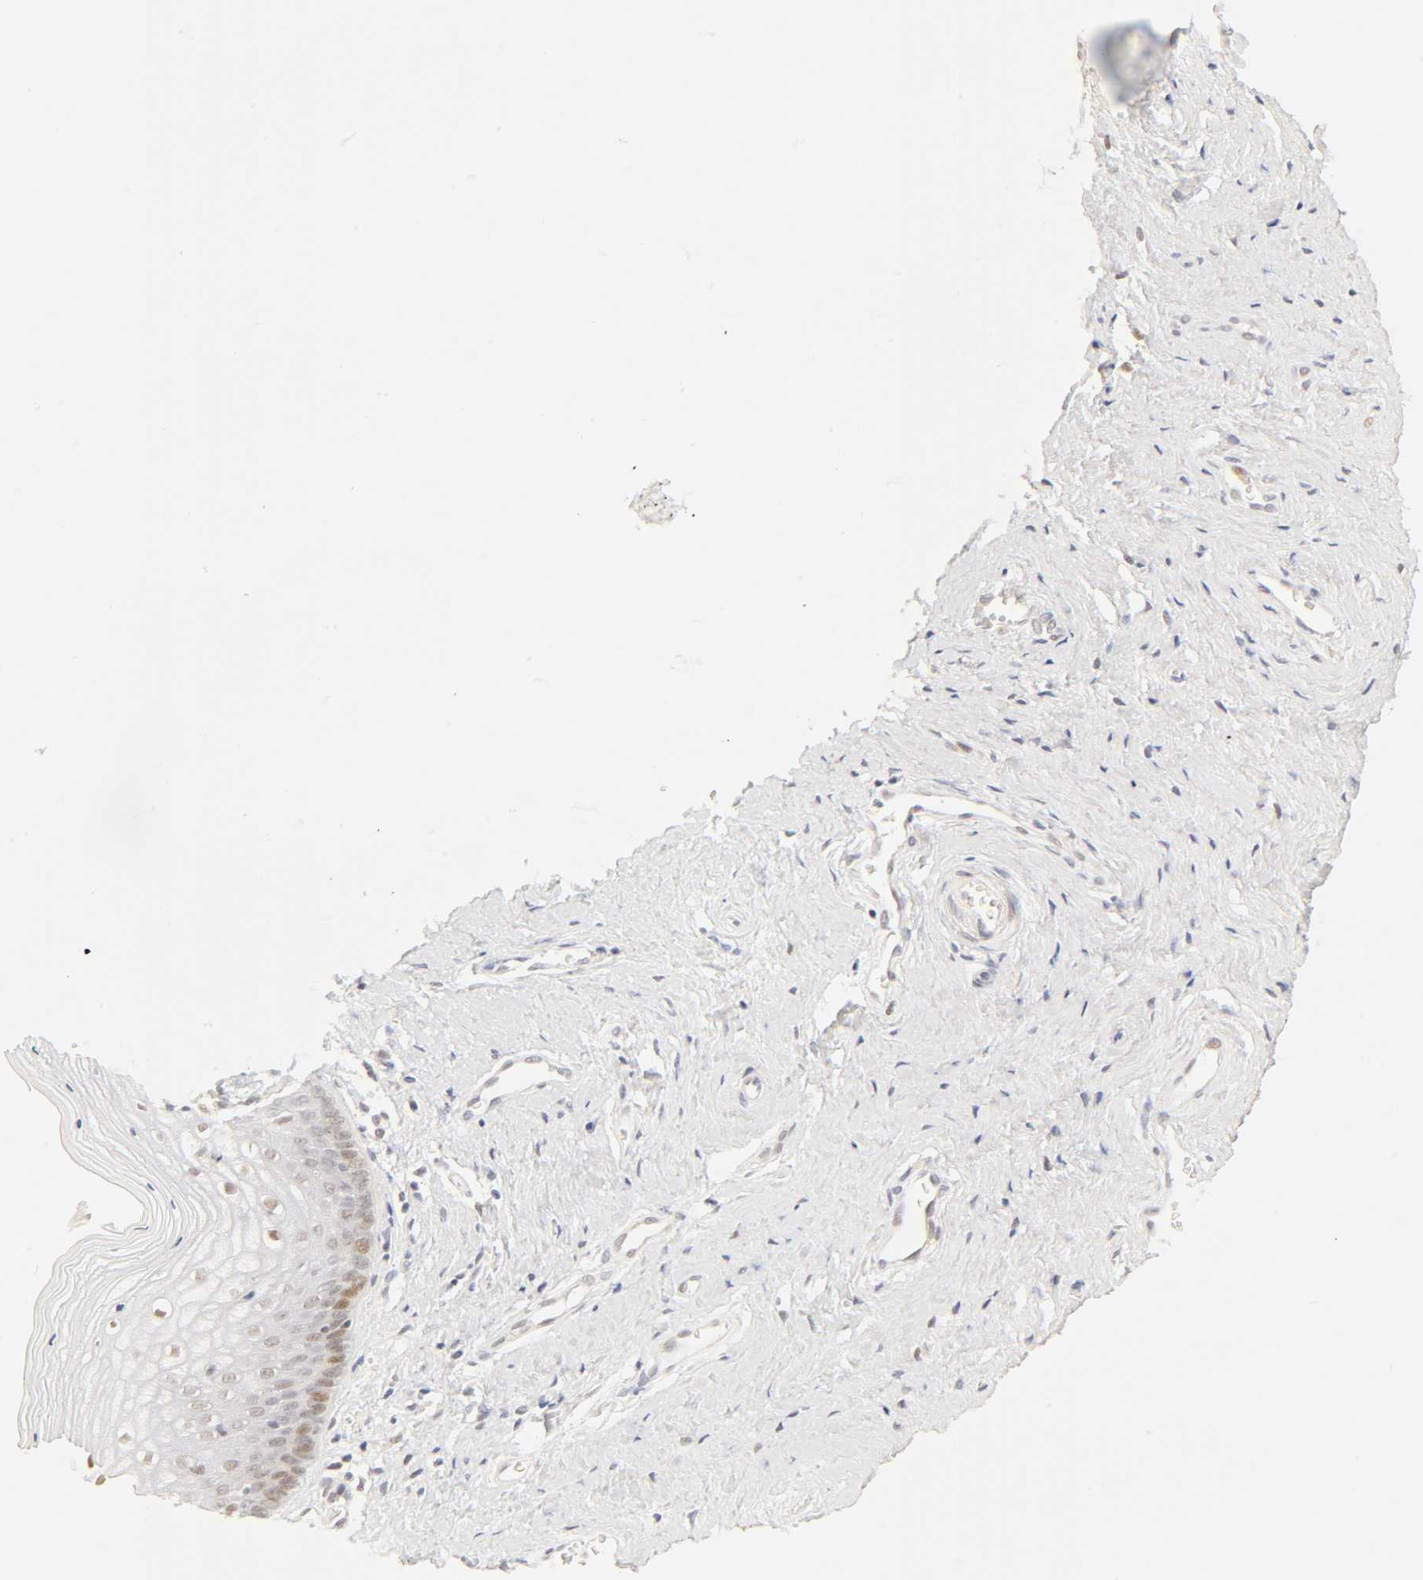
{"staining": {"intensity": "moderate", "quantity": "<25%", "location": "nuclear"}, "tissue": "vagina", "cell_type": "Squamous epithelial cells", "image_type": "normal", "snomed": [{"axis": "morphology", "description": "Normal tissue, NOS"}, {"axis": "topography", "description": "Vagina"}], "caption": "Immunohistochemistry (IHC) (DAB (3,3'-diaminobenzidine)) staining of normal human vagina displays moderate nuclear protein expression in approximately <25% of squamous epithelial cells.", "gene": "MNAT1", "patient": {"sex": "female", "age": 46}}